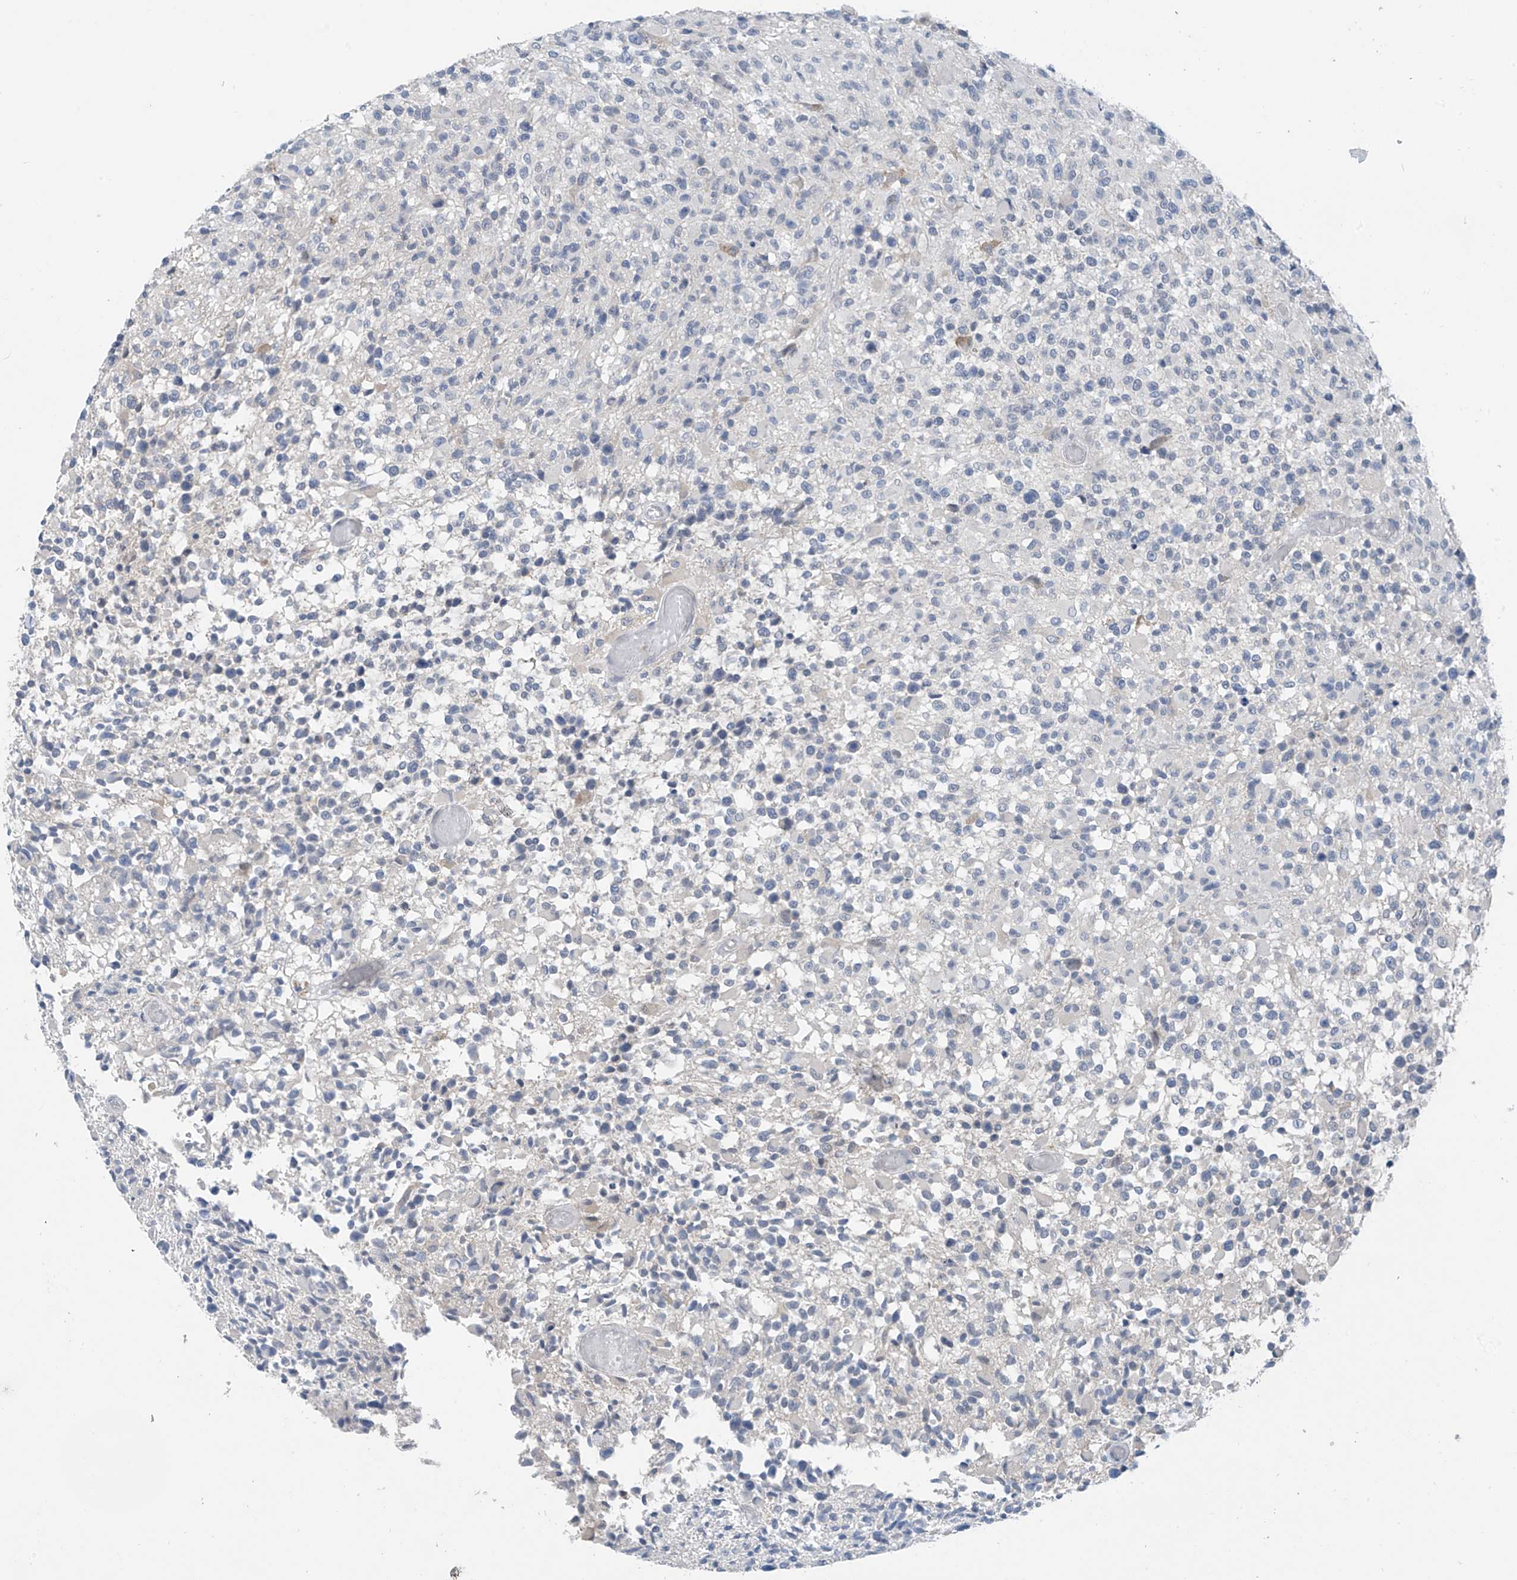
{"staining": {"intensity": "negative", "quantity": "none", "location": "none"}, "tissue": "glioma", "cell_type": "Tumor cells", "image_type": "cancer", "snomed": [{"axis": "morphology", "description": "Glioma, malignant, High grade"}, {"axis": "morphology", "description": "Glioblastoma, NOS"}, {"axis": "topography", "description": "Brain"}], "caption": "Human malignant high-grade glioma stained for a protein using immunohistochemistry (IHC) displays no expression in tumor cells.", "gene": "CYP4V2", "patient": {"sex": "male", "age": 60}}